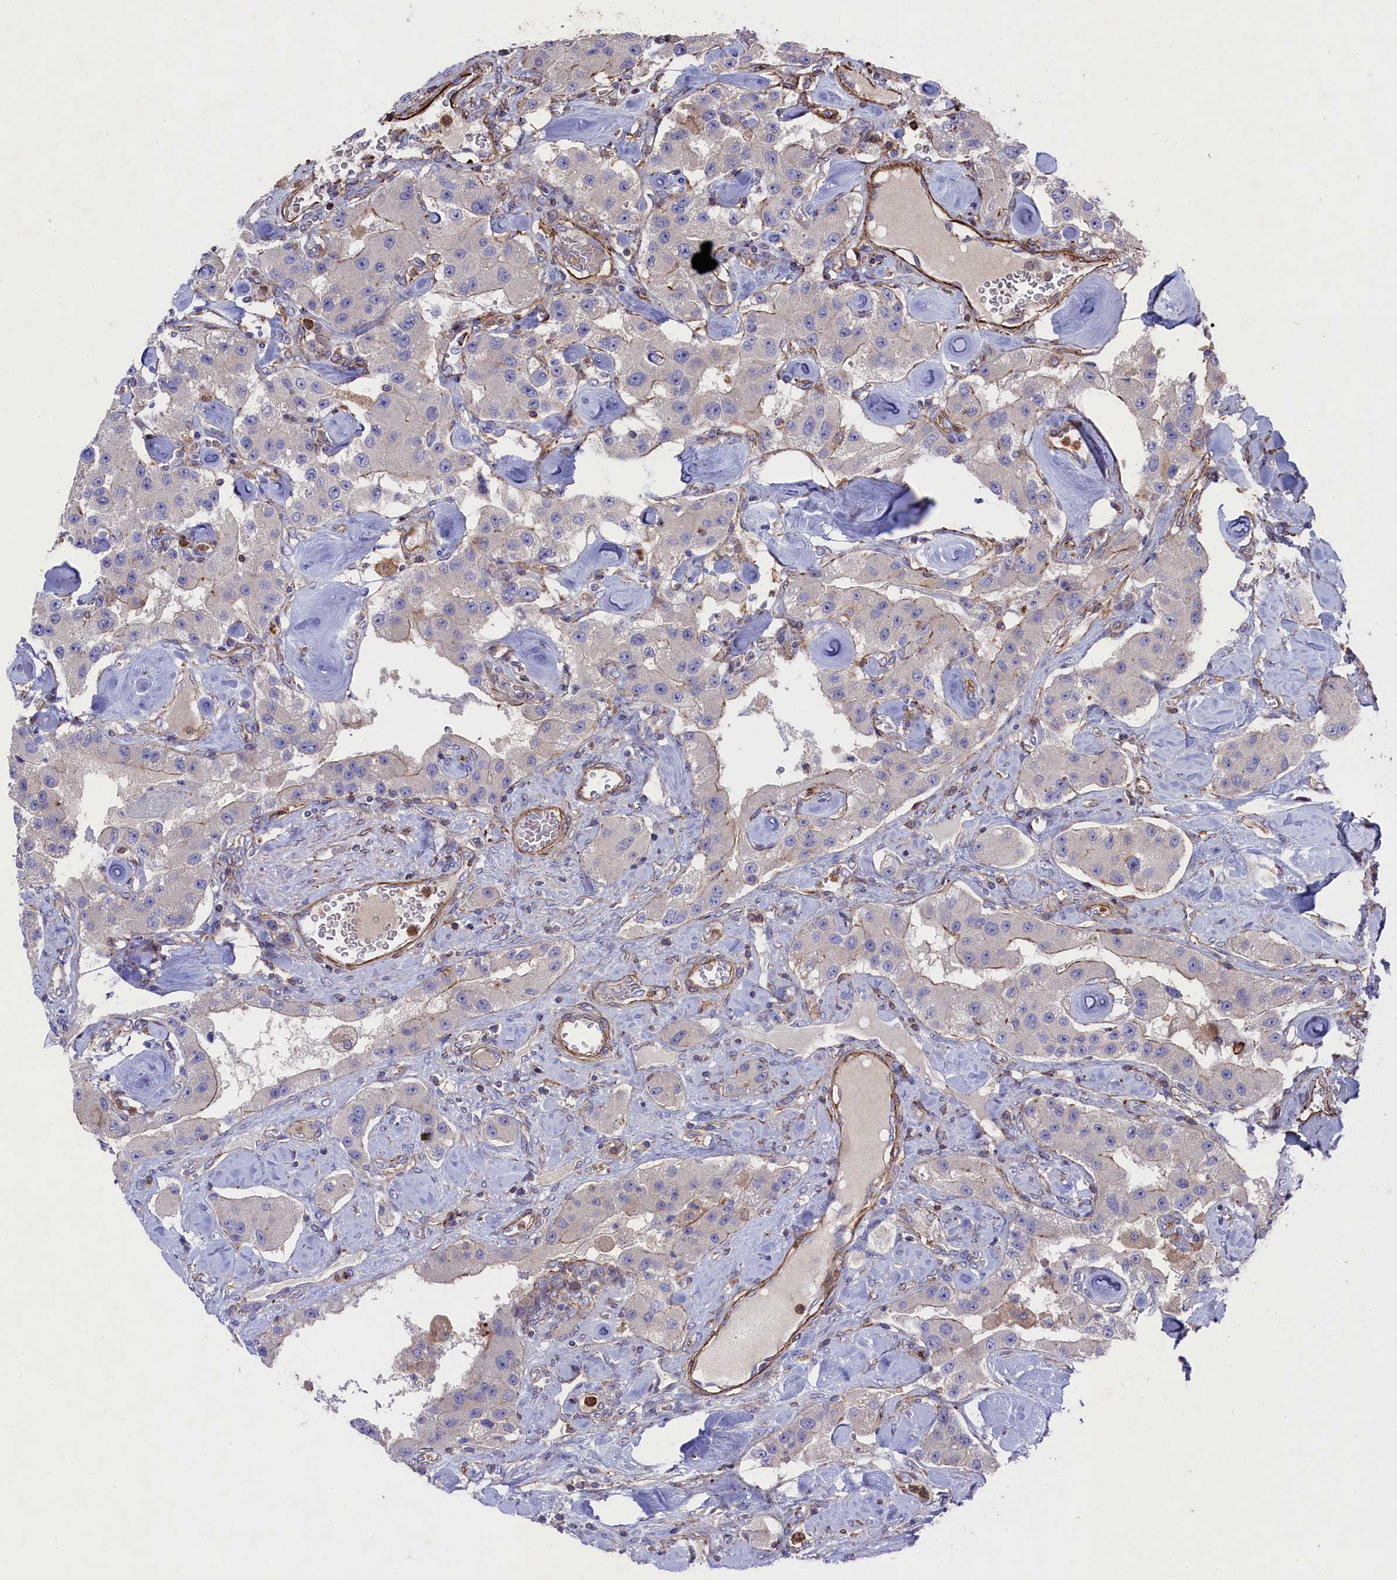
{"staining": {"intensity": "negative", "quantity": "none", "location": "none"}, "tissue": "carcinoid", "cell_type": "Tumor cells", "image_type": "cancer", "snomed": [{"axis": "morphology", "description": "Carcinoid, malignant, NOS"}, {"axis": "topography", "description": "Pancreas"}], "caption": "Human carcinoid stained for a protein using immunohistochemistry (IHC) displays no expression in tumor cells.", "gene": "RAPSN", "patient": {"sex": "male", "age": 41}}